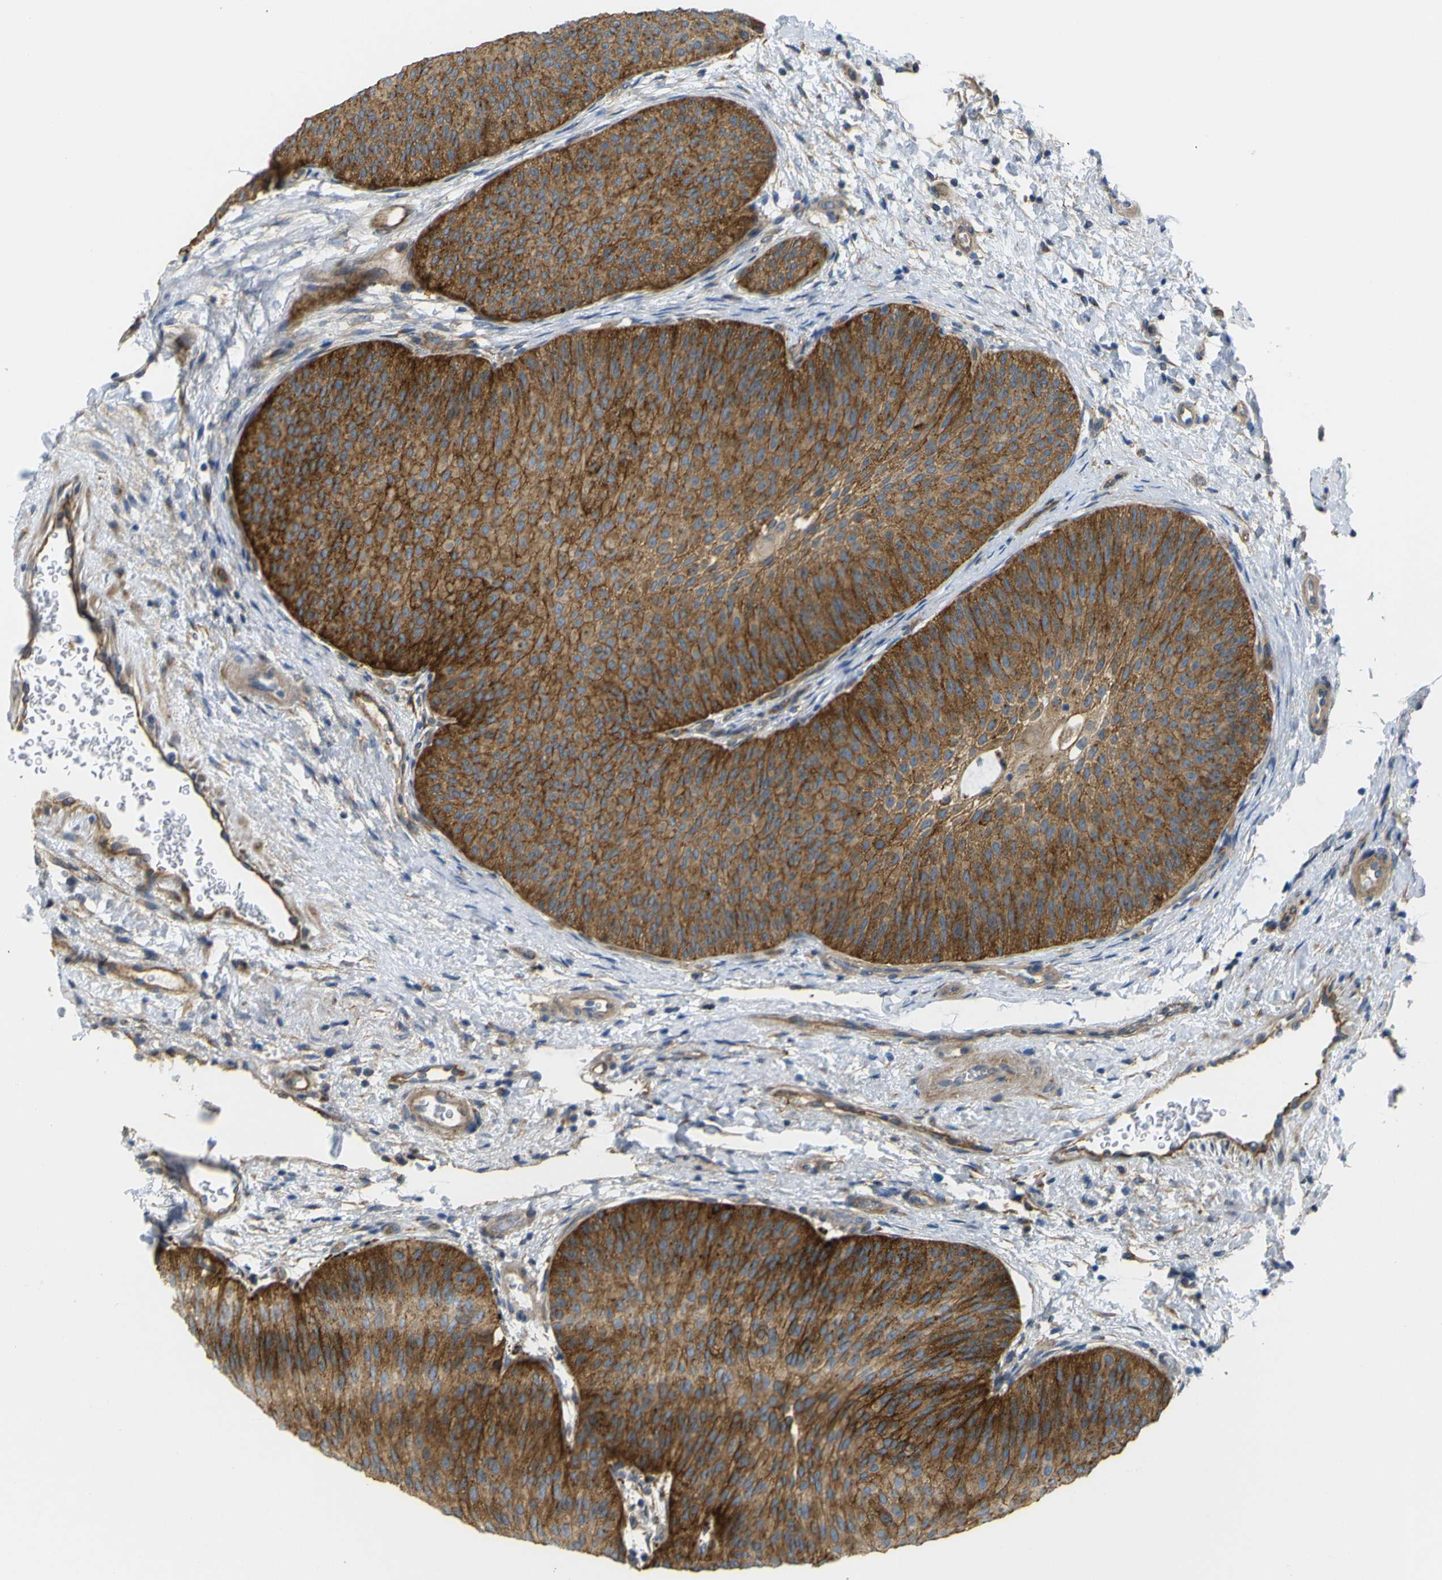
{"staining": {"intensity": "strong", "quantity": ">75%", "location": "cytoplasmic/membranous"}, "tissue": "urothelial cancer", "cell_type": "Tumor cells", "image_type": "cancer", "snomed": [{"axis": "morphology", "description": "Urothelial carcinoma, Low grade"}, {"axis": "topography", "description": "Urinary bladder"}], "caption": "IHC image of low-grade urothelial carcinoma stained for a protein (brown), which exhibits high levels of strong cytoplasmic/membranous positivity in about >75% of tumor cells.", "gene": "SYPL1", "patient": {"sex": "female", "age": 60}}